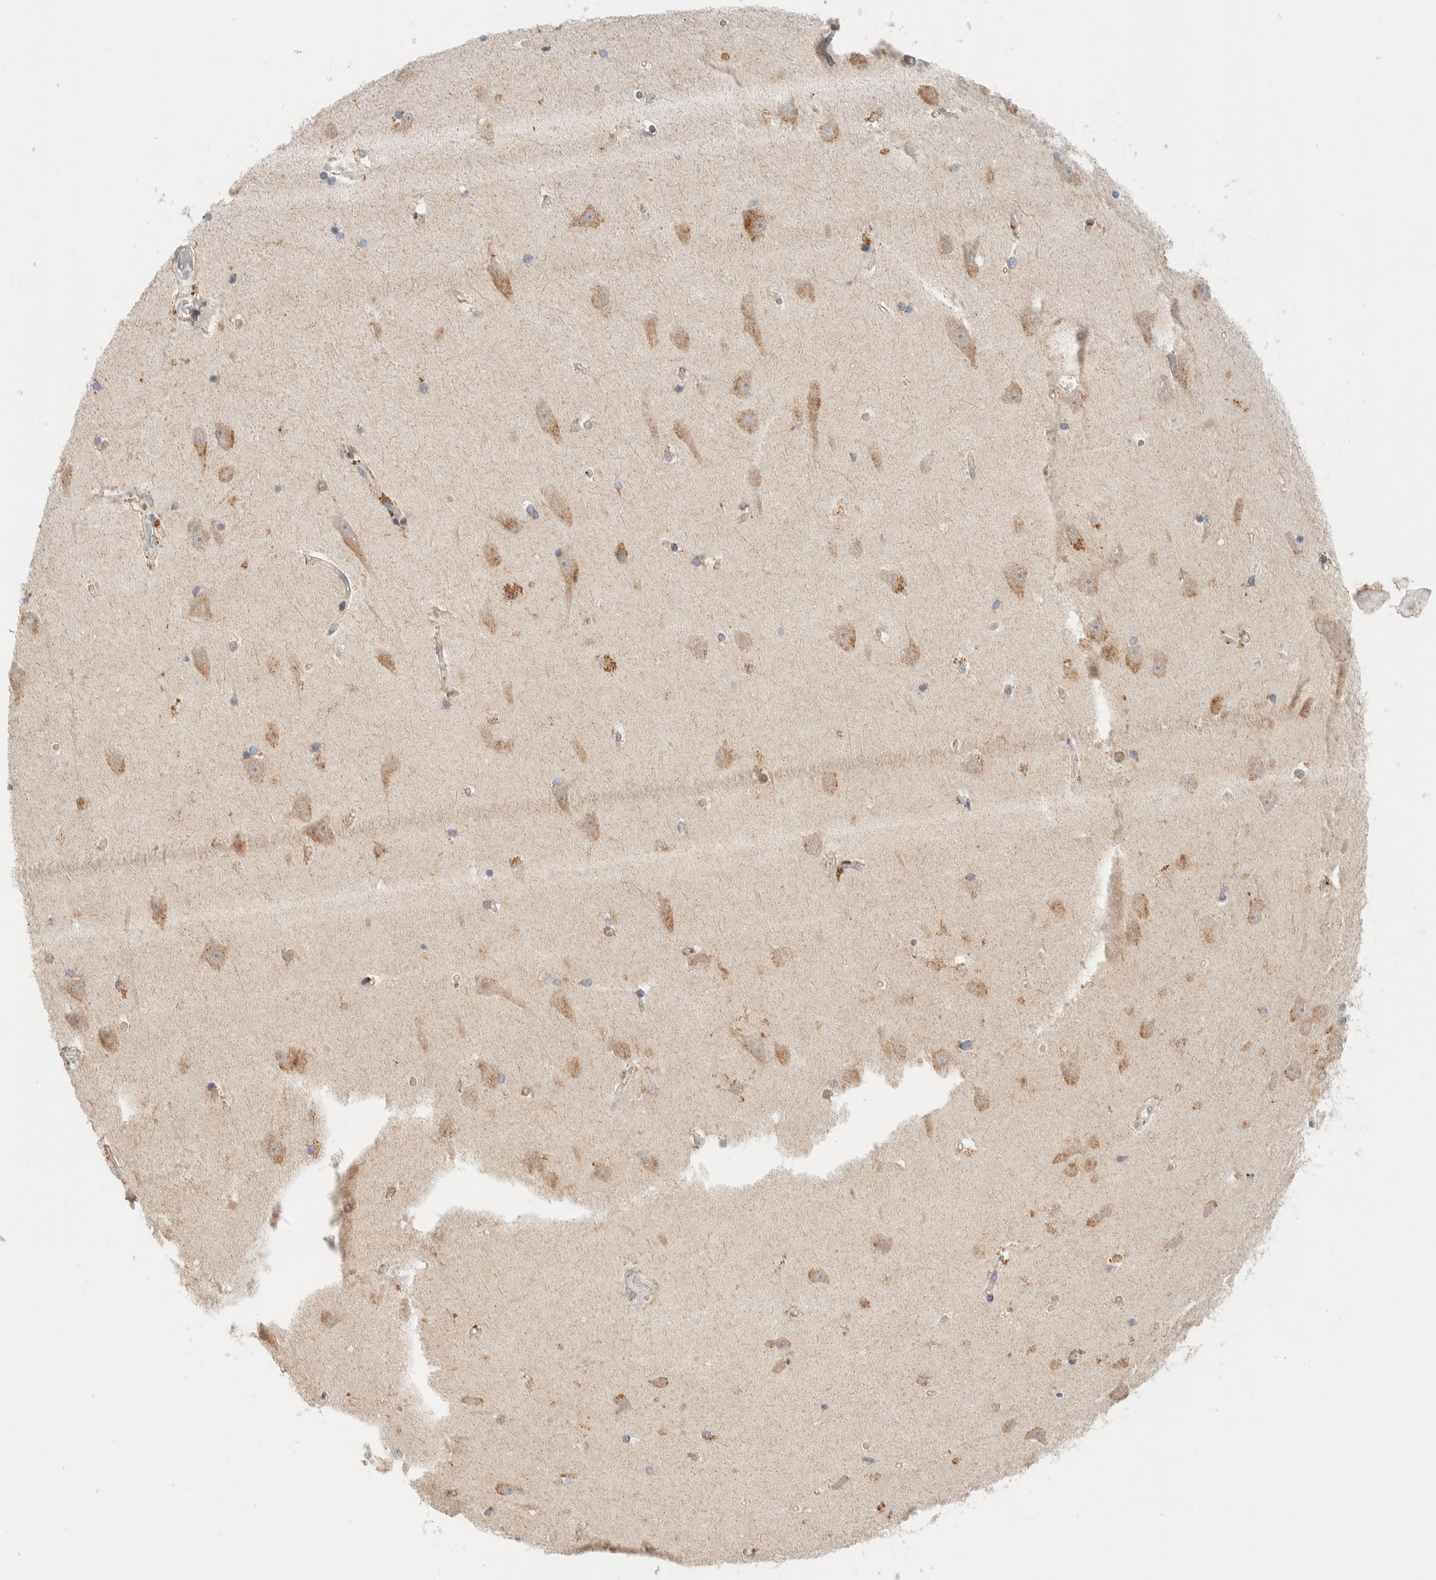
{"staining": {"intensity": "moderate", "quantity": "25%-75%", "location": "cytoplasmic/membranous"}, "tissue": "hippocampus", "cell_type": "Glial cells", "image_type": "normal", "snomed": [{"axis": "morphology", "description": "Normal tissue, NOS"}, {"axis": "topography", "description": "Hippocampus"}], "caption": "The micrograph displays a brown stain indicating the presence of a protein in the cytoplasmic/membranous of glial cells in hippocampus.", "gene": "MRPL41", "patient": {"sex": "male", "age": 45}}